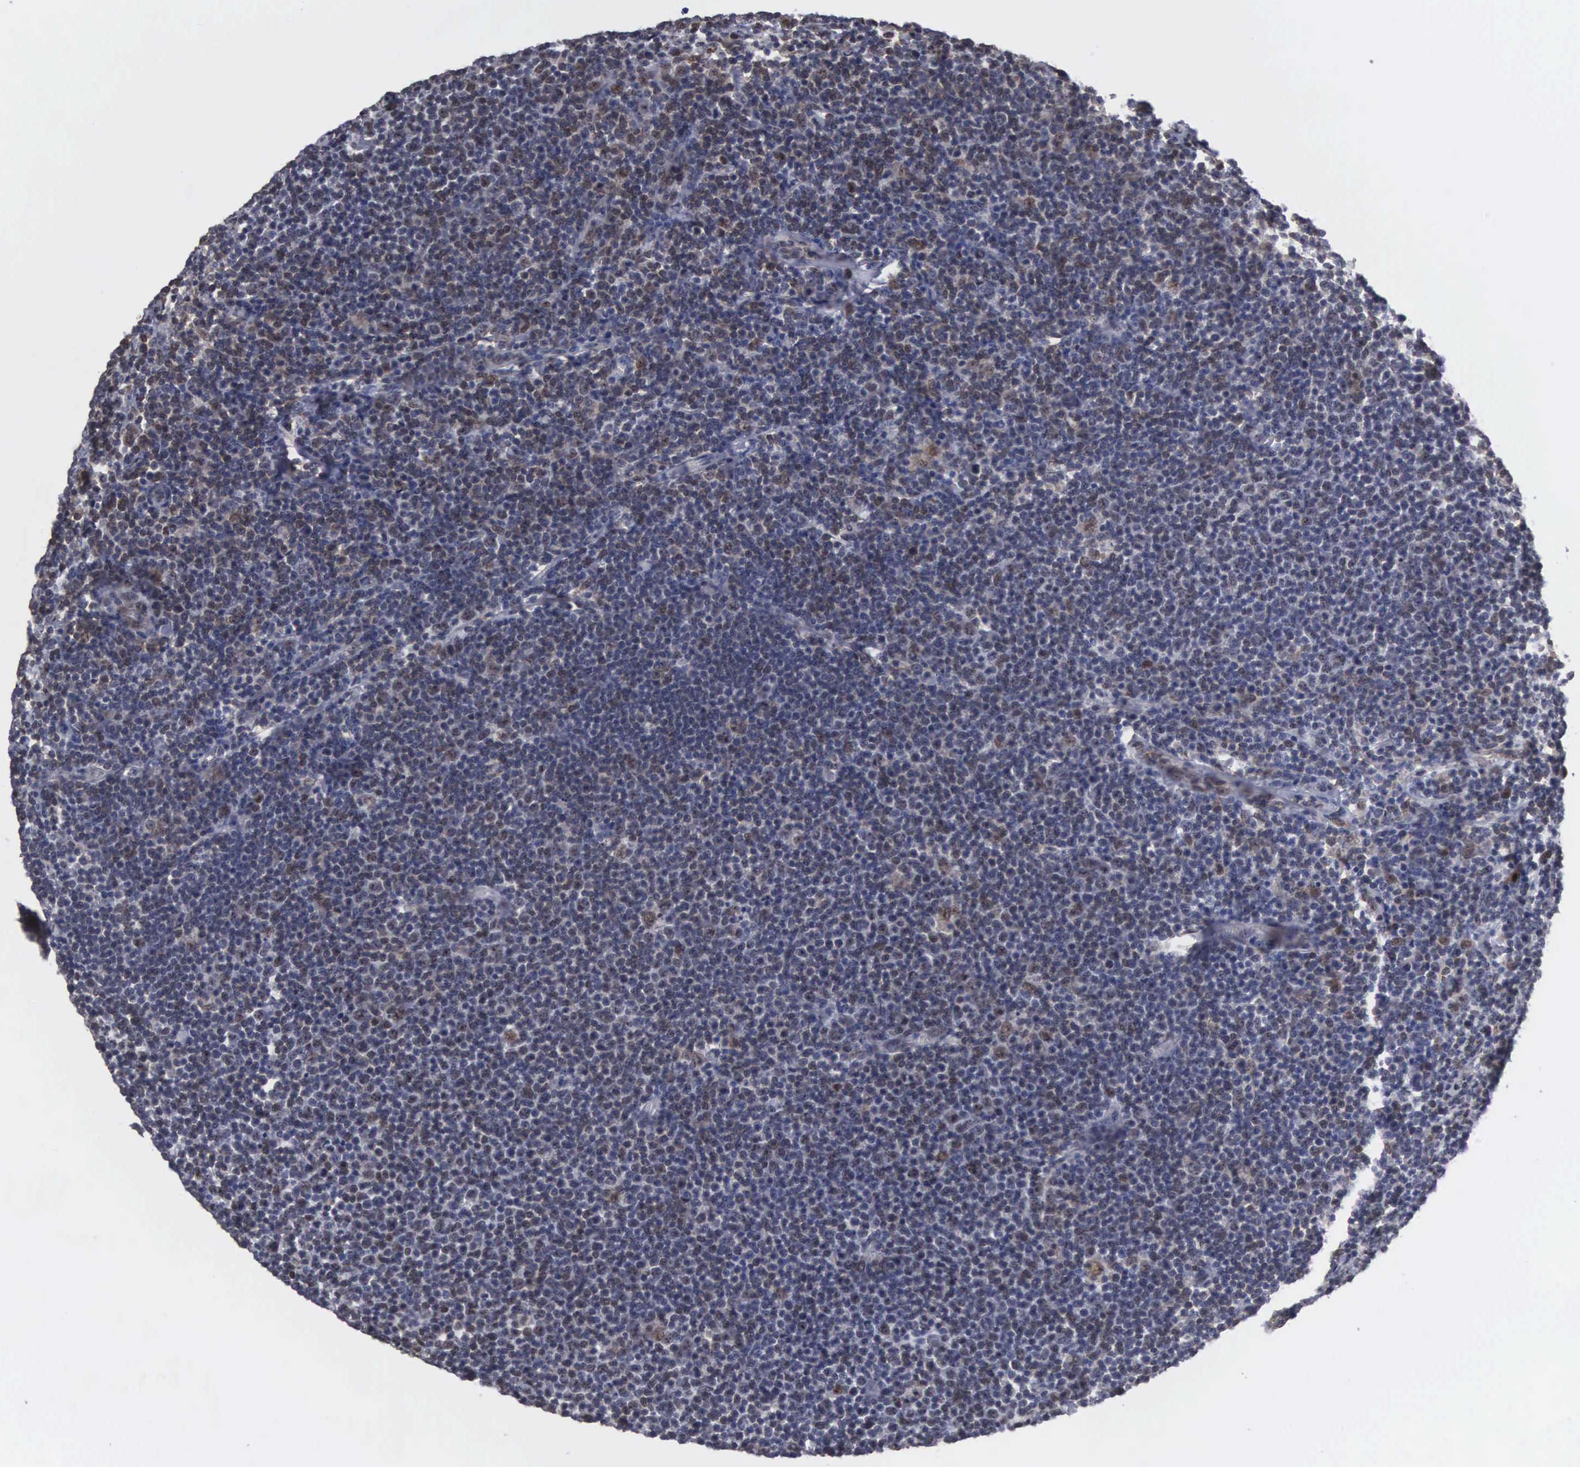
{"staining": {"intensity": "weak", "quantity": "<25%", "location": "nuclear"}, "tissue": "lymphoma", "cell_type": "Tumor cells", "image_type": "cancer", "snomed": [{"axis": "morphology", "description": "Malignant lymphoma, non-Hodgkin's type, Low grade"}, {"axis": "topography", "description": "Lymph node"}], "caption": "The immunohistochemistry histopathology image has no significant staining in tumor cells of low-grade malignant lymphoma, non-Hodgkin's type tissue.", "gene": "TRMT5", "patient": {"sex": "male", "age": 74}}